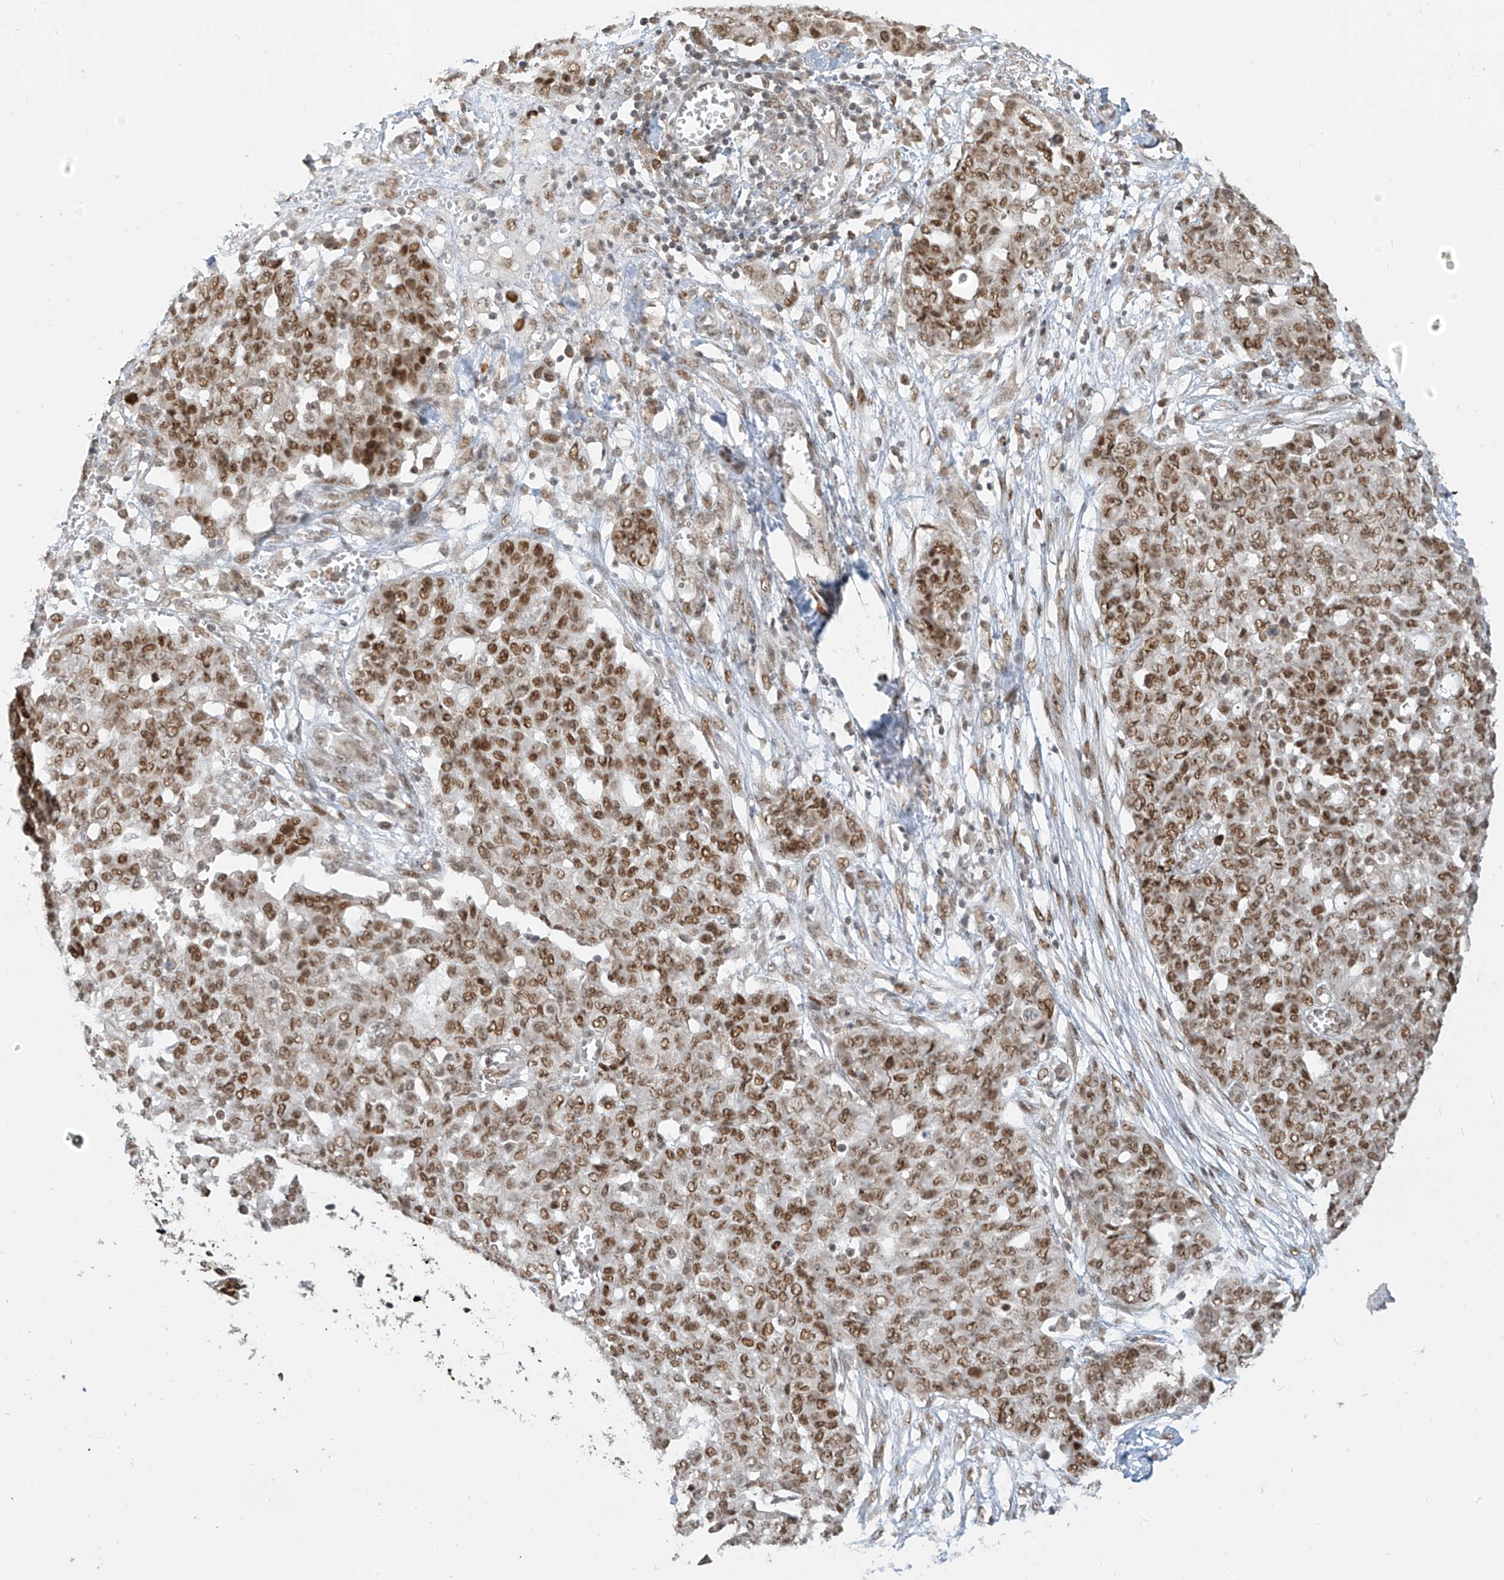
{"staining": {"intensity": "moderate", "quantity": ">75%", "location": "nuclear"}, "tissue": "ovarian cancer", "cell_type": "Tumor cells", "image_type": "cancer", "snomed": [{"axis": "morphology", "description": "Cystadenocarcinoma, serous, NOS"}, {"axis": "topography", "description": "Soft tissue"}, {"axis": "topography", "description": "Ovary"}], "caption": "Brown immunohistochemical staining in ovarian serous cystadenocarcinoma reveals moderate nuclear expression in about >75% of tumor cells.", "gene": "ZMYM2", "patient": {"sex": "female", "age": 57}}